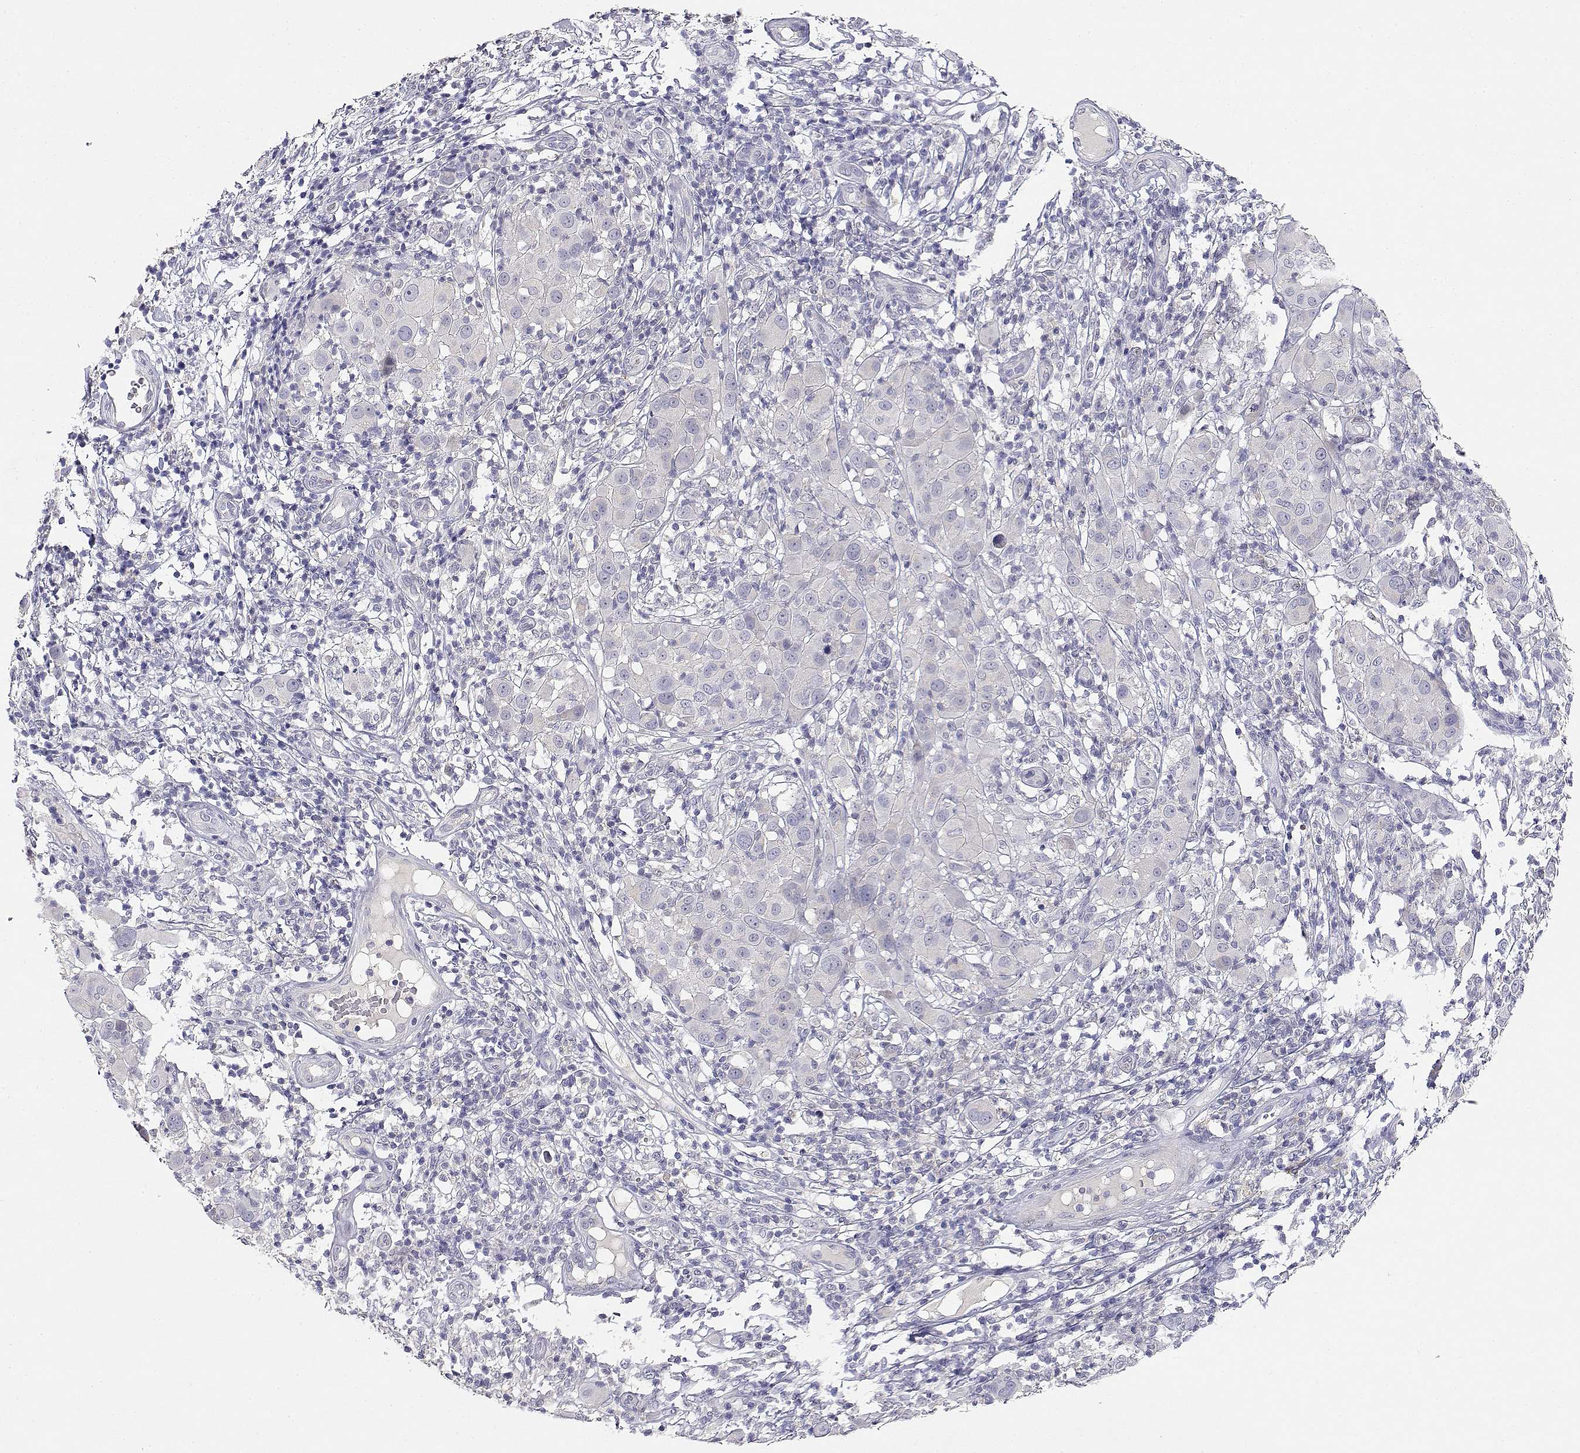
{"staining": {"intensity": "negative", "quantity": "none", "location": "none"}, "tissue": "melanoma", "cell_type": "Tumor cells", "image_type": "cancer", "snomed": [{"axis": "morphology", "description": "Malignant melanoma, NOS"}, {"axis": "topography", "description": "Skin"}], "caption": "Immunohistochemistry (IHC) of malignant melanoma reveals no positivity in tumor cells.", "gene": "ADA", "patient": {"sex": "female", "age": 87}}